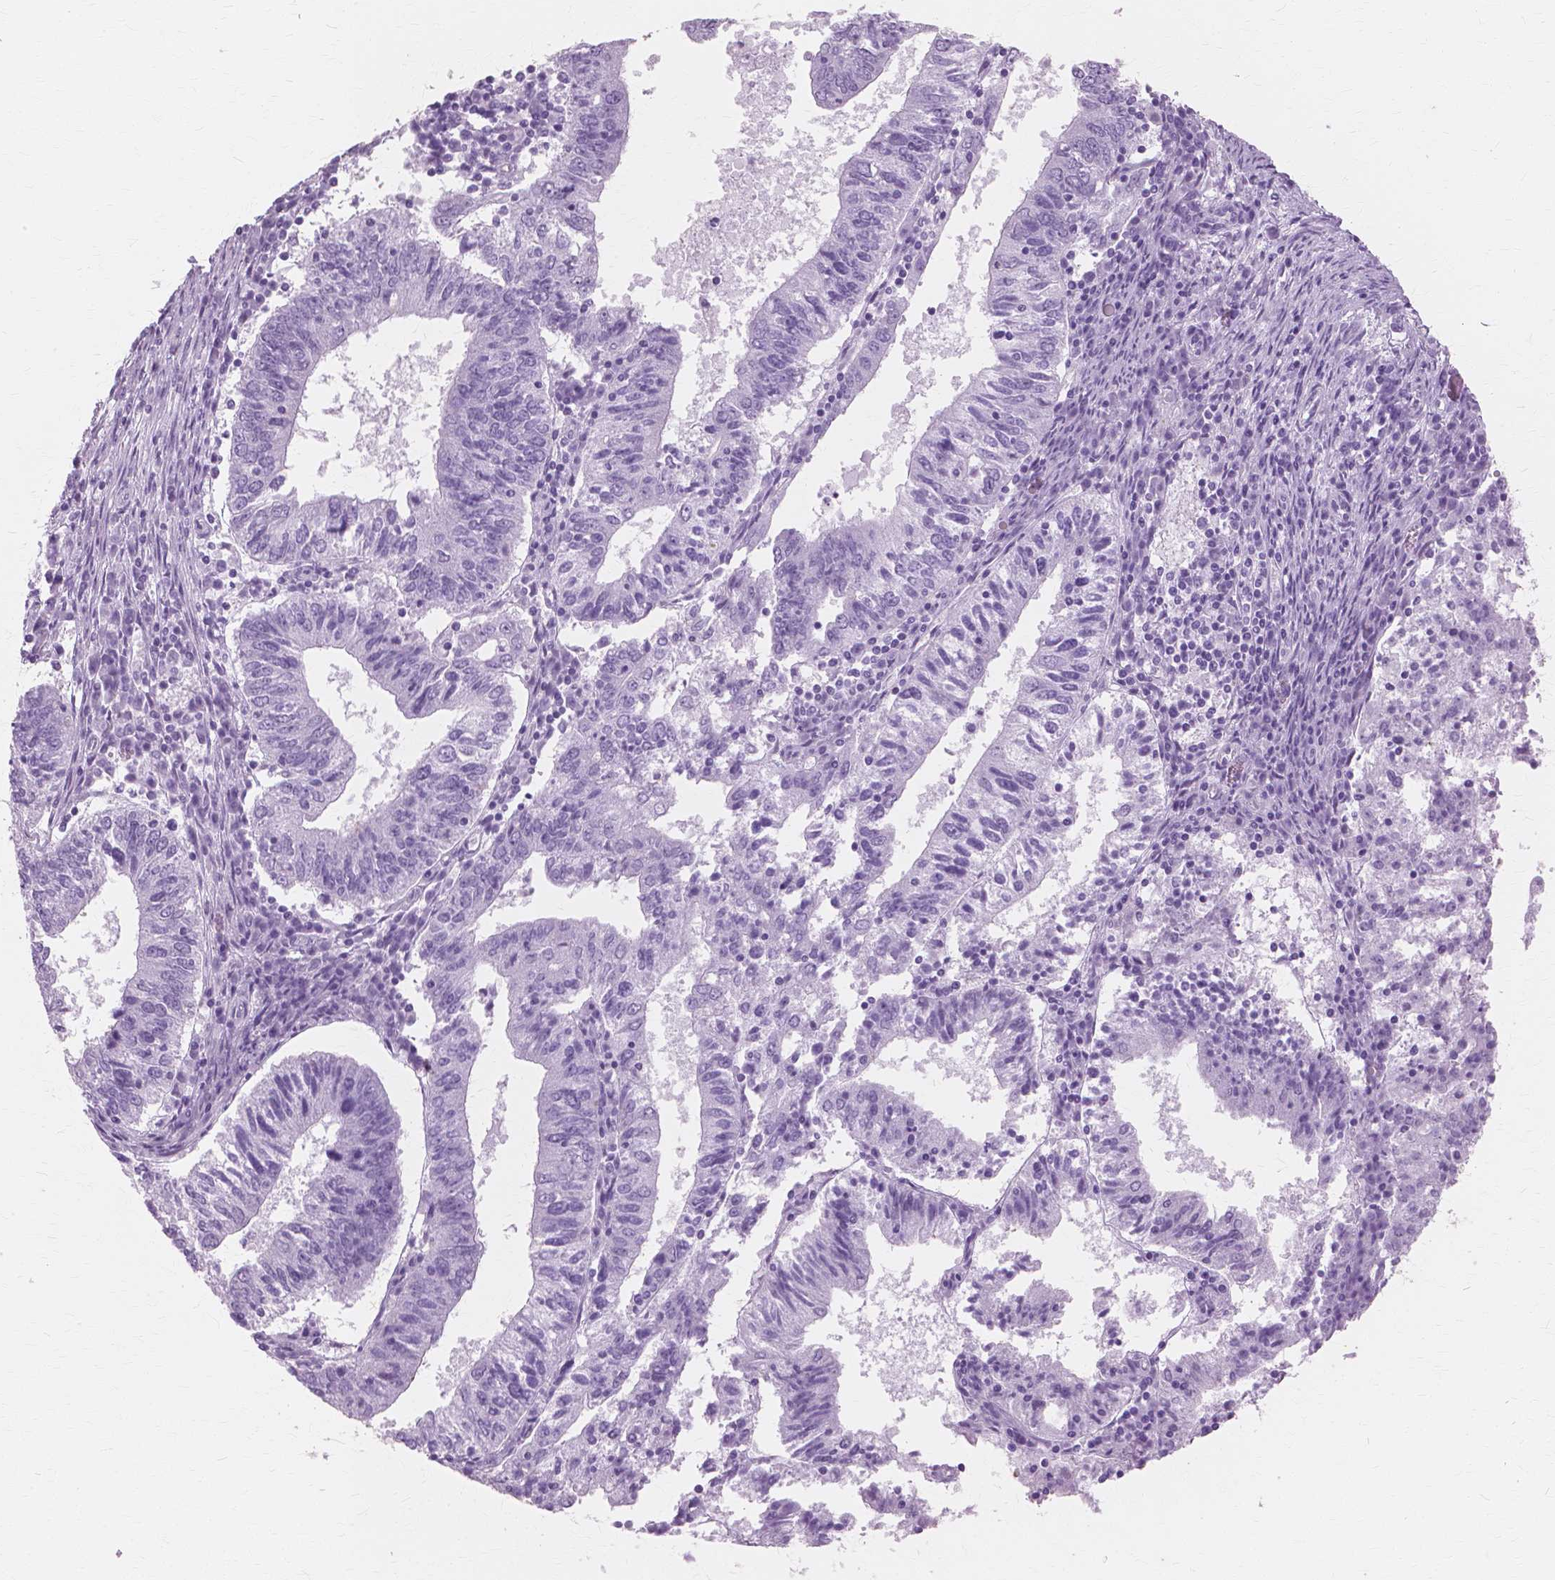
{"staining": {"intensity": "negative", "quantity": "none", "location": "none"}, "tissue": "endometrial cancer", "cell_type": "Tumor cells", "image_type": "cancer", "snomed": [{"axis": "morphology", "description": "Adenocarcinoma, NOS"}, {"axis": "topography", "description": "Endometrium"}], "caption": "Immunohistochemistry photomicrograph of human adenocarcinoma (endometrial) stained for a protein (brown), which shows no expression in tumor cells.", "gene": "SFTPD", "patient": {"sex": "female", "age": 82}}